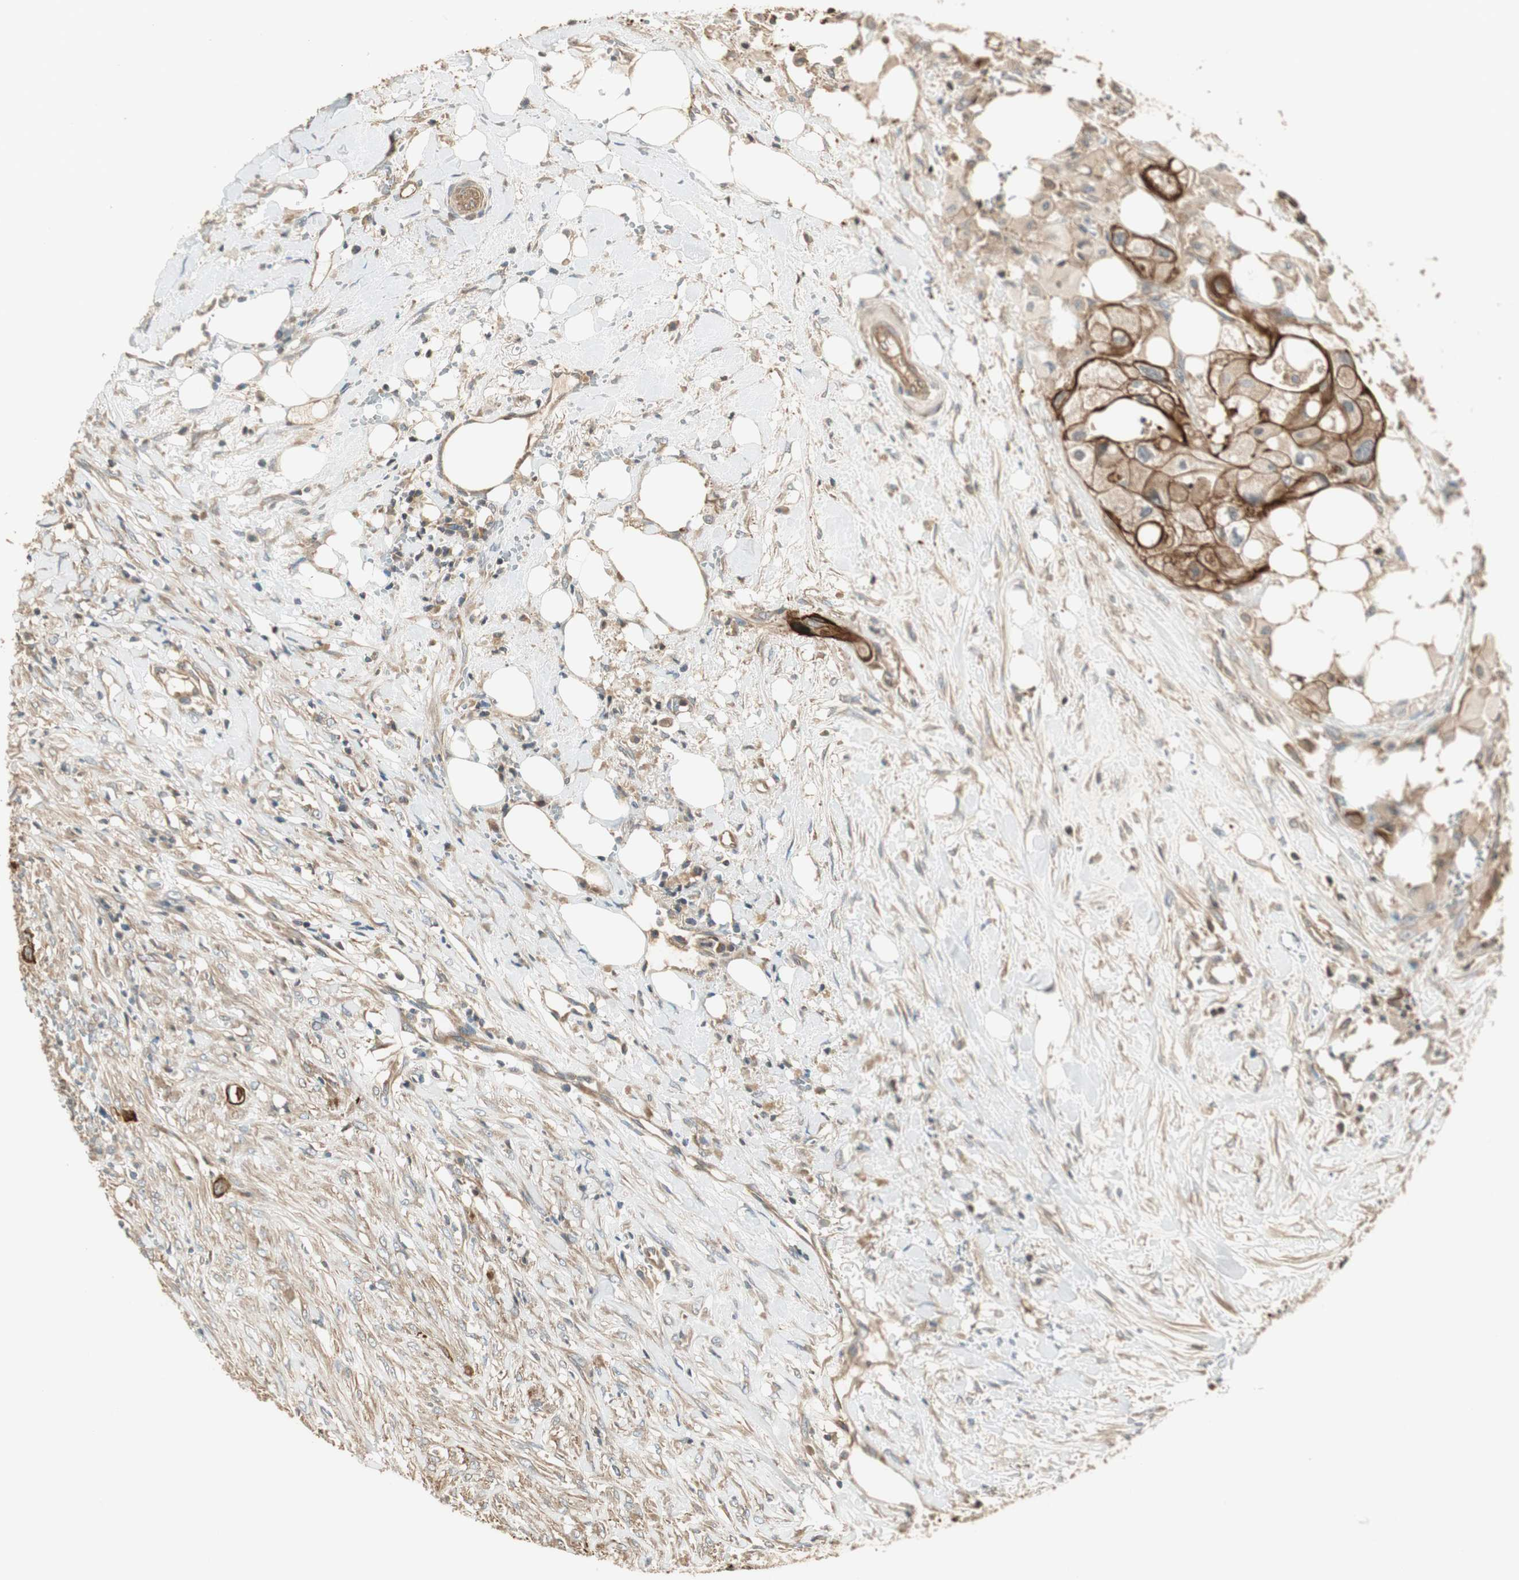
{"staining": {"intensity": "strong", "quantity": ">75%", "location": "cytoplasmic/membranous"}, "tissue": "colorectal cancer", "cell_type": "Tumor cells", "image_type": "cancer", "snomed": [{"axis": "morphology", "description": "Adenocarcinoma, NOS"}, {"axis": "topography", "description": "Colon"}], "caption": "DAB immunohistochemical staining of adenocarcinoma (colorectal) exhibits strong cytoplasmic/membranous protein staining in about >75% of tumor cells. The staining was performed using DAB, with brown indicating positive protein expression. Nuclei are stained blue with hematoxylin.", "gene": "PFDN5", "patient": {"sex": "female", "age": 57}}